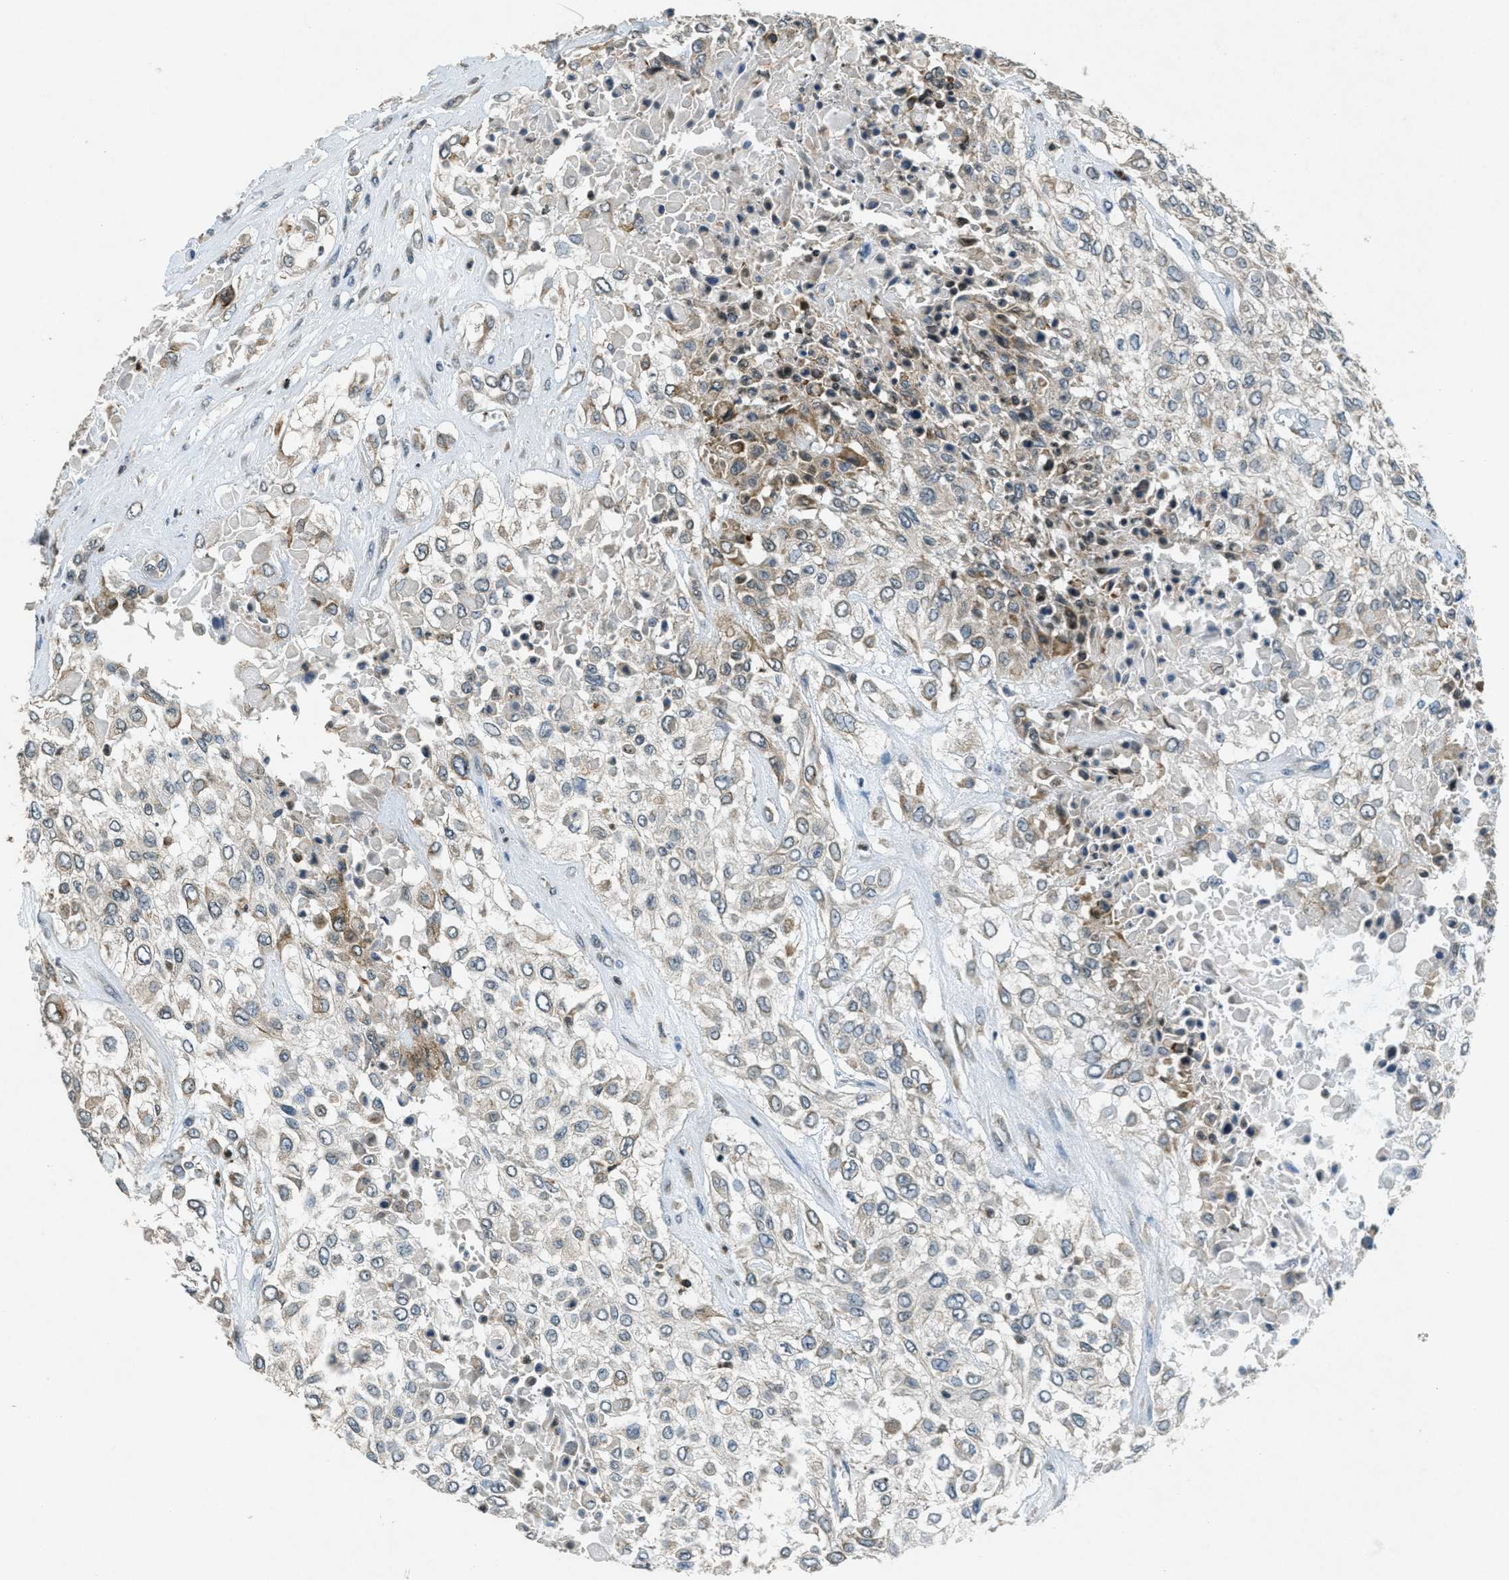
{"staining": {"intensity": "weak", "quantity": "<25%", "location": "cytoplasmic/membranous"}, "tissue": "urothelial cancer", "cell_type": "Tumor cells", "image_type": "cancer", "snomed": [{"axis": "morphology", "description": "Urothelial carcinoma, High grade"}, {"axis": "topography", "description": "Urinary bladder"}], "caption": "This is an IHC micrograph of urothelial cancer. There is no staining in tumor cells.", "gene": "RAB3D", "patient": {"sex": "male", "age": 57}}